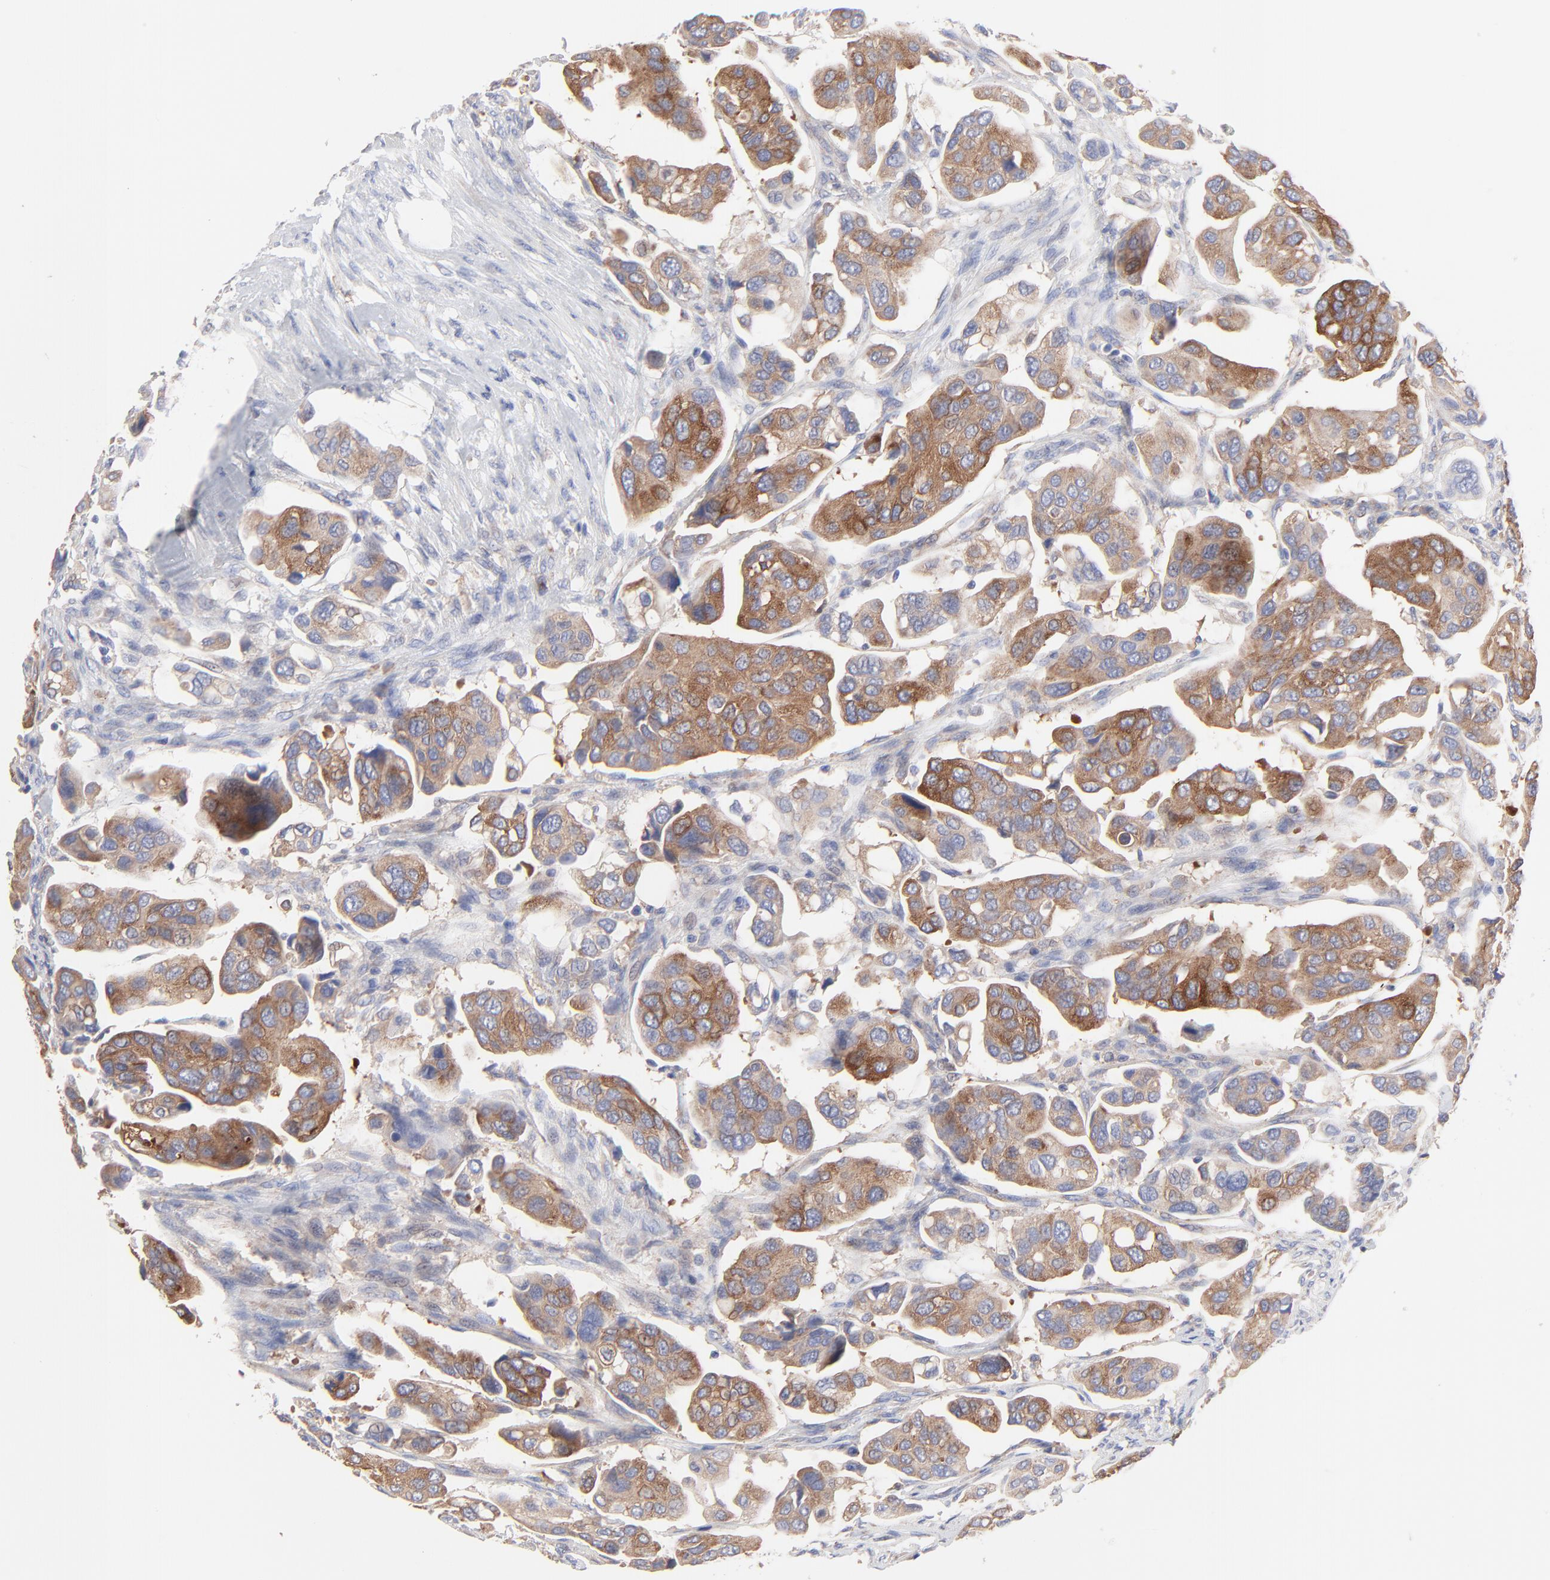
{"staining": {"intensity": "moderate", "quantity": ">75%", "location": "cytoplasmic/membranous"}, "tissue": "urothelial cancer", "cell_type": "Tumor cells", "image_type": "cancer", "snomed": [{"axis": "morphology", "description": "Adenocarcinoma, NOS"}, {"axis": "topography", "description": "Urinary bladder"}], "caption": "Immunohistochemistry (IHC) of urothelial cancer exhibits medium levels of moderate cytoplasmic/membranous positivity in approximately >75% of tumor cells.", "gene": "PPFIBP2", "patient": {"sex": "male", "age": 61}}